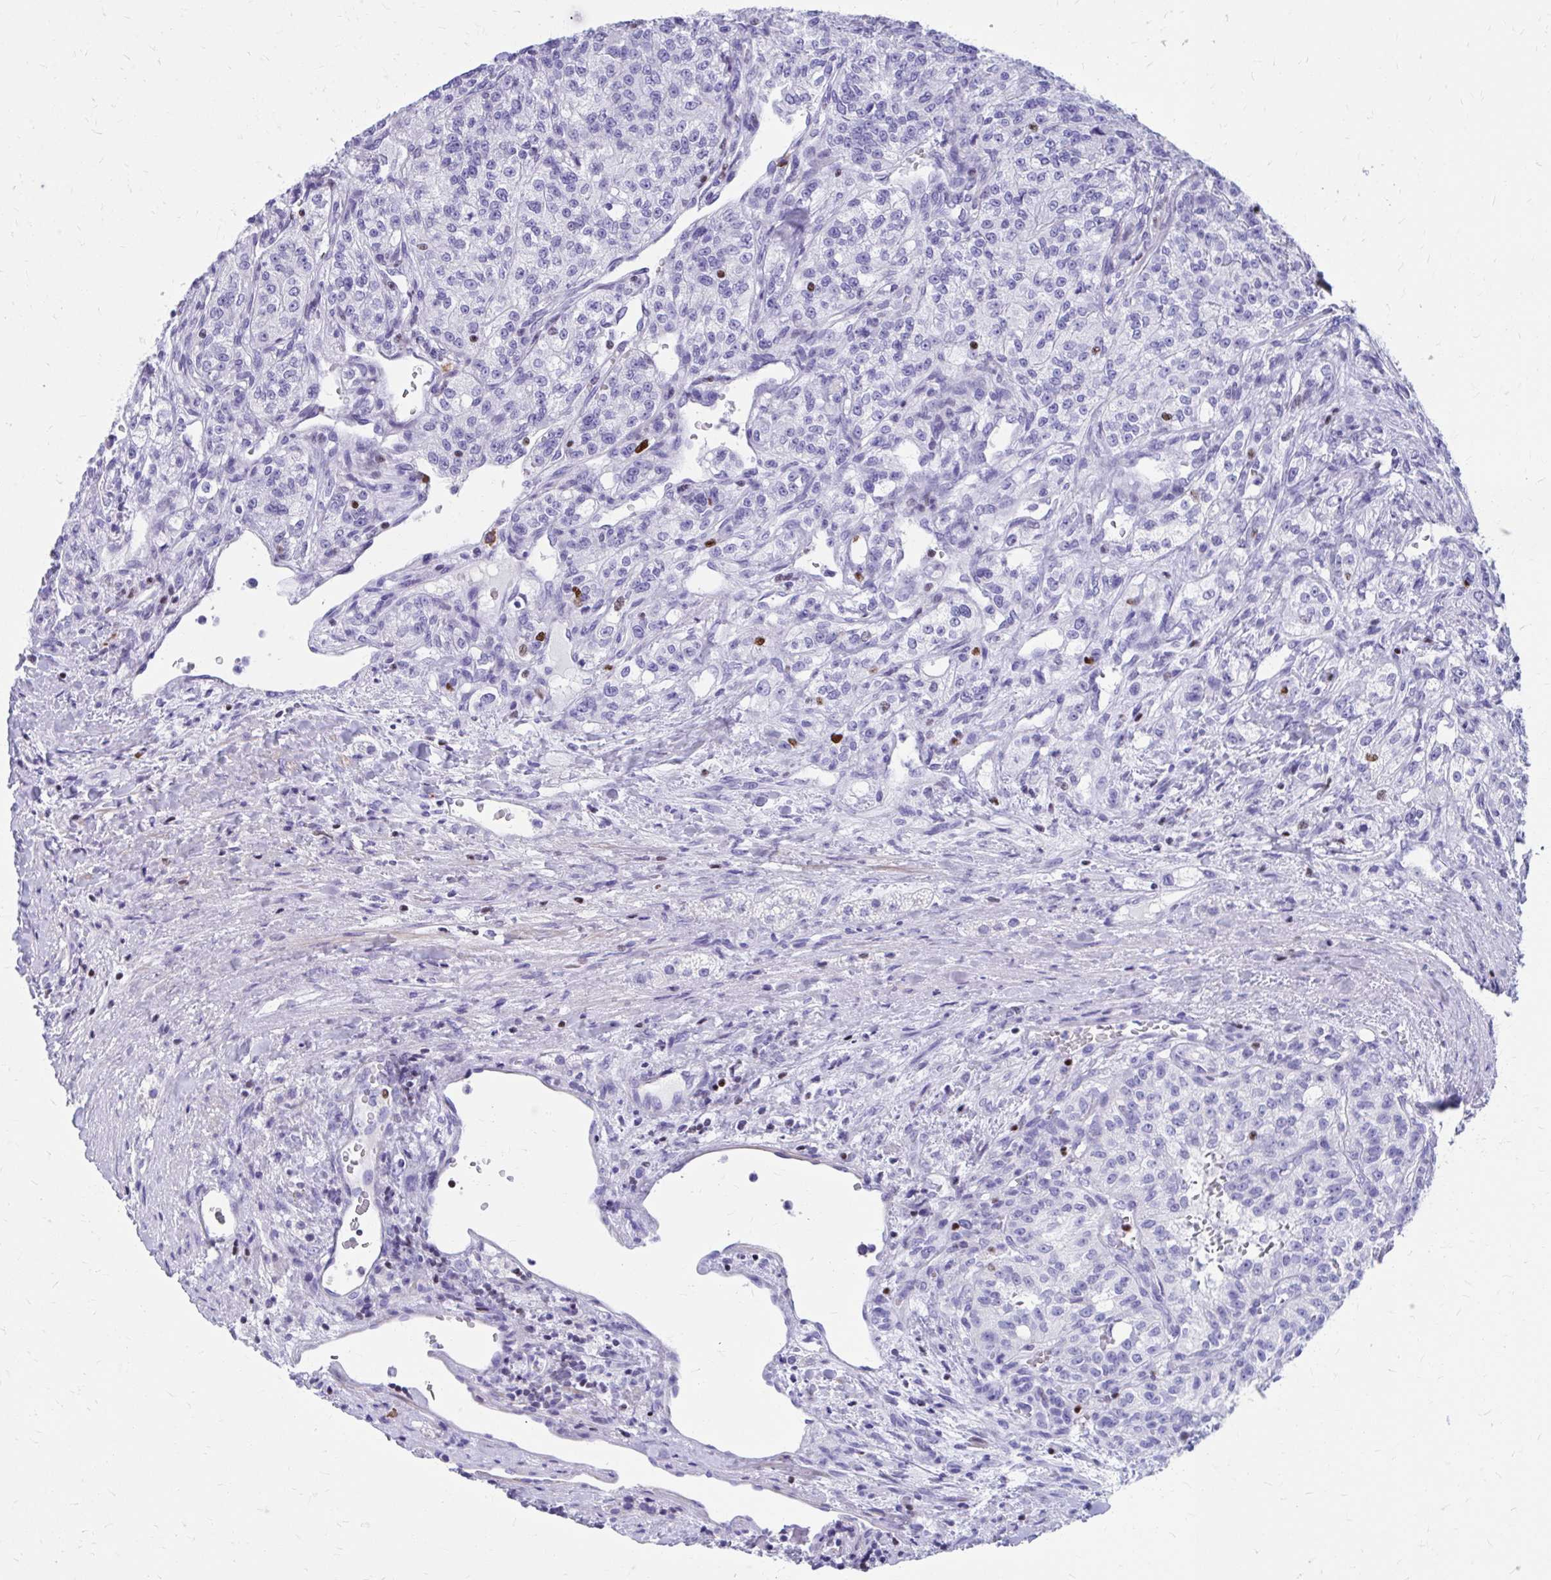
{"staining": {"intensity": "negative", "quantity": "none", "location": "none"}, "tissue": "renal cancer", "cell_type": "Tumor cells", "image_type": "cancer", "snomed": [{"axis": "morphology", "description": "Adenocarcinoma, NOS"}, {"axis": "topography", "description": "Kidney"}], "caption": "A high-resolution photomicrograph shows IHC staining of renal cancer, which reveals no significant positivity in tumor cells.", "gene": "RUNX3", "patient": {"sex": "female", "age": 63}}